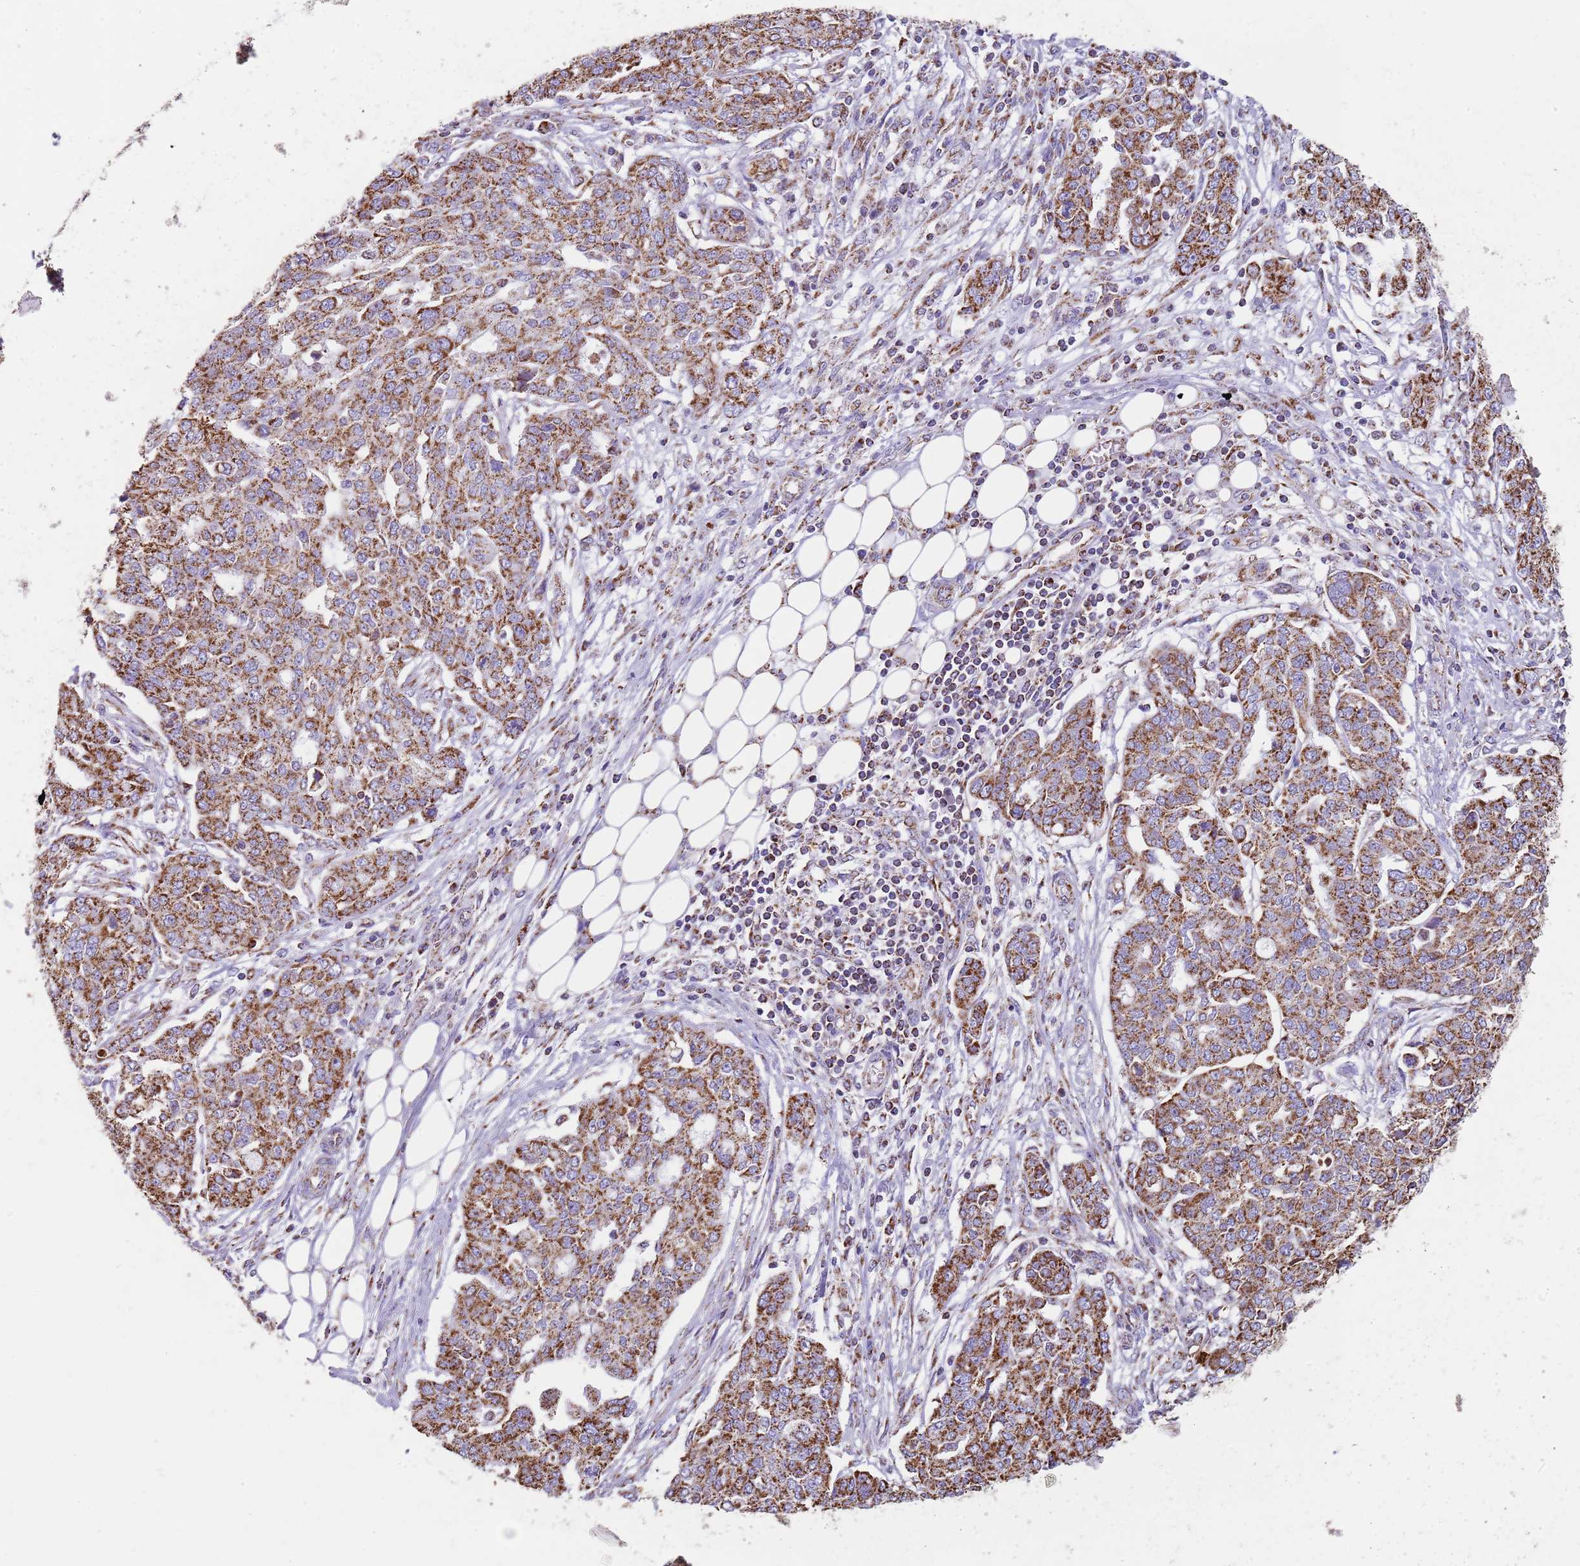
{"staining": {"intensity": "strong", "quantity": ">75%", "location": "cytoplasmic/membranous"}, "tissue": "ovarian cancer", "cell_type": "Tumor cells", "image_type": "cancer", "snomed": [{"axis": "morphology", "description": "Cystadenocarcinoma, serous, NOS"}, {"axis": "topography", "description": "Soft tissue"}, {"axis": "topography", "description": "Ovary"}], "caption": "A brown stain shows strong cytoplasmic/membranous positivity of a protein in ovarian serous cystadenocarcinoma tumor cells. (Brightfield microscopy of DAB IHC at high magnification).", "gene": "TTLL1", "patient": {"sex": "female", "age": 57}}